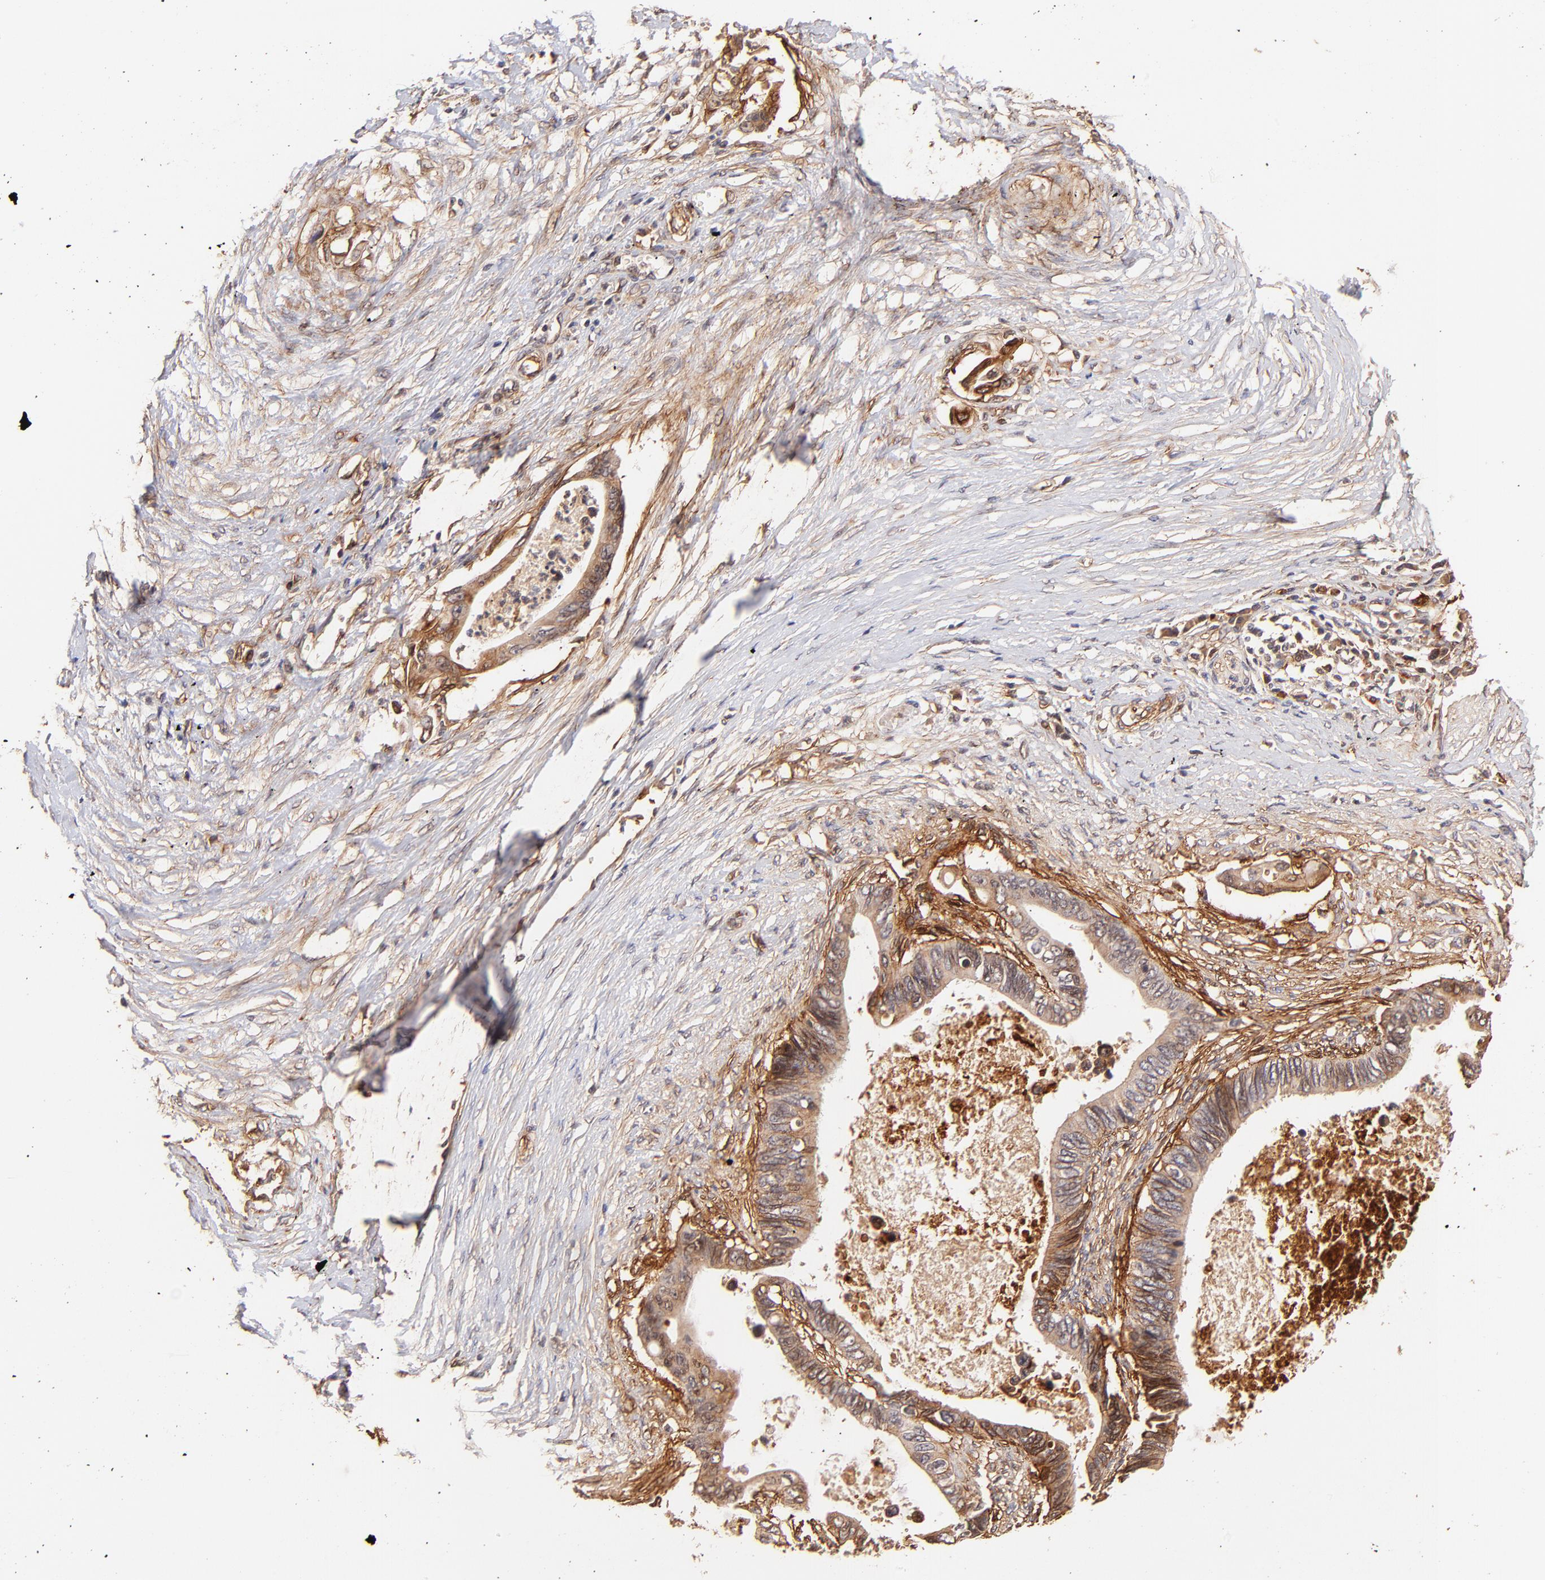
{"staining": {"intensity": "strong", "quantity": ">75%", "location": "cytoplasmic/membranous"}, "tissue": "pancreatic cancer", "cell_type": "Tumor cells", "image_type": "cancer", "snomed": [{"axis": "morphology", "description": "Adenocarcinoma, NOS"}, {"axis": "topography", "description": "Pancreas"}], "caption": "A brown stain shows strong cytoplasmic/membranous staining of a protein in human pancreatic cancer (adenocarcinoma) tumor cells. Immunohistochemistry (ihc) stains the protein in brown and the nuclei are stained blue.", "gene": "ITGB1", "patient": {"sex": "female", "age": 70}}